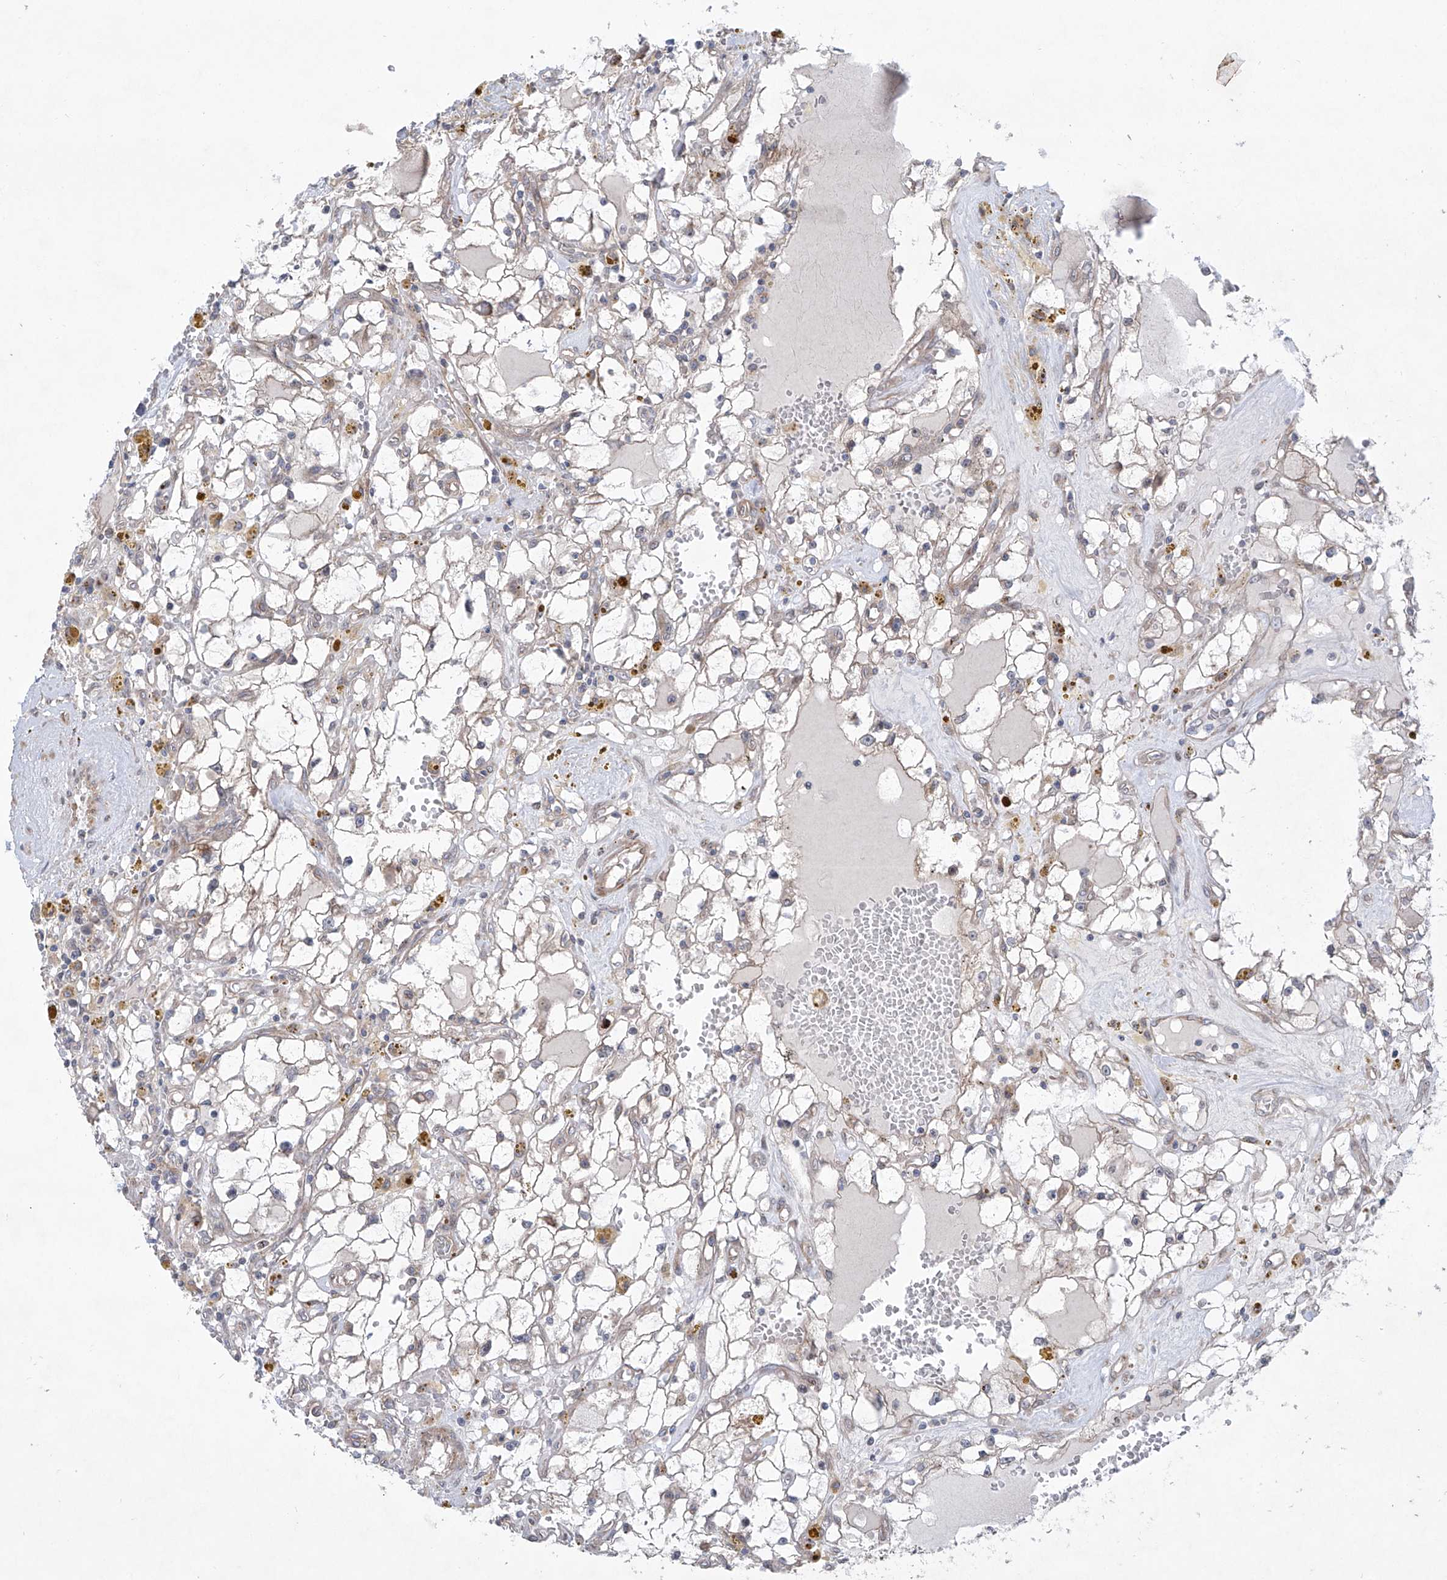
{"staining": {"intensity": "negative", "quantity": "none", "location": "none"}, "tissue": "renal cancer", "cell_type": "Tumor cells", "image_type": "cancer", "snomed": [{"axis": "morphology", "description": "Adenocarcinoma, NOS"}, {"axis": "topography", "description": "Kidney"}], "caption": "An IHC micrograph of adenocarcinoma (renal) is shown. There is no staining in tumor cells of adenocarcinoma (renal).", "gene": "KLC4", "patient": {"sex": "male", "age": 56}}